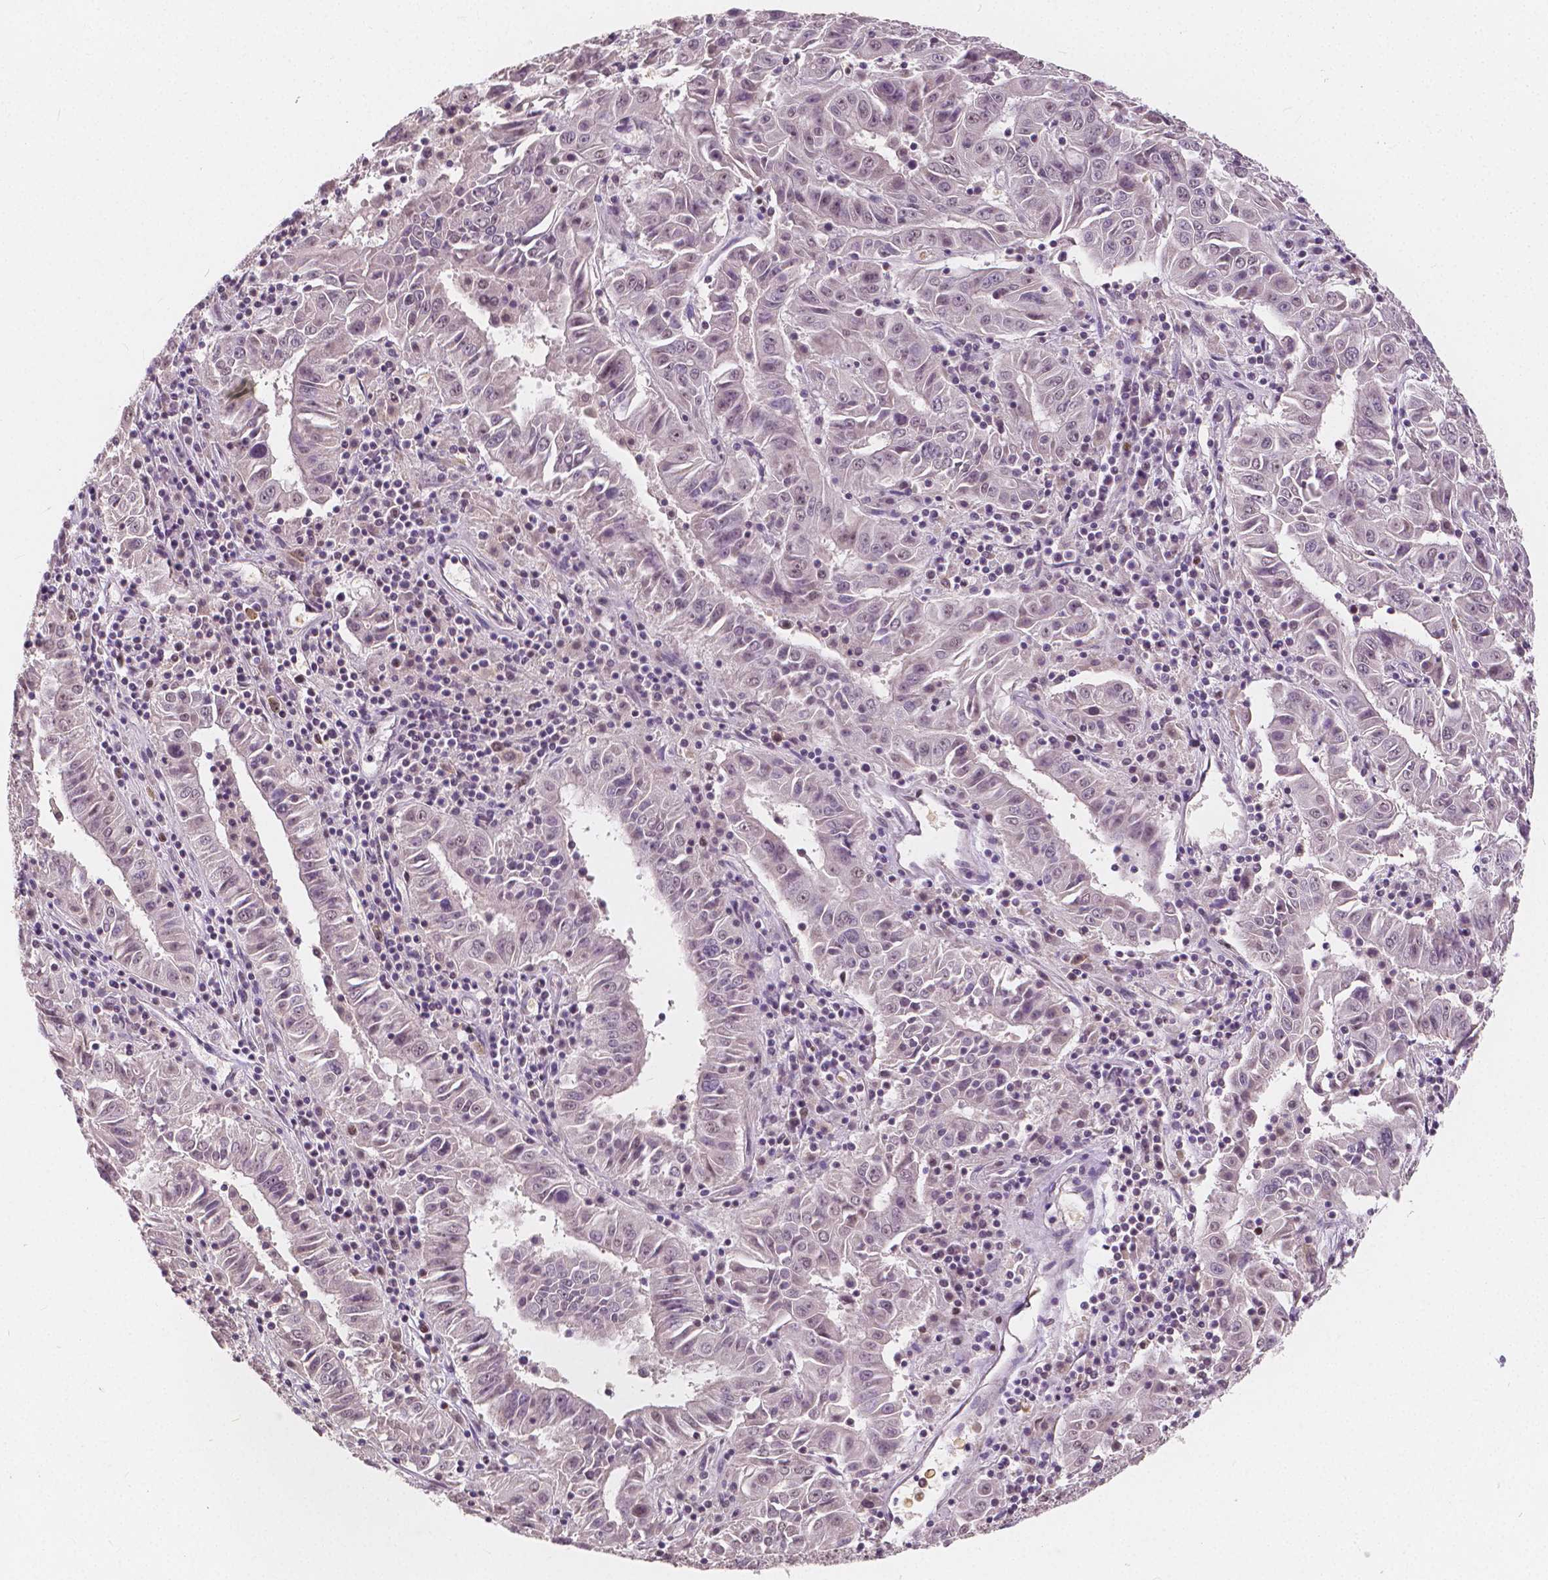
{"staining": {"intensity": "weak", "quantity": "25%-75%", "location": "nuclear"}, "tissue": "pancreatic cancer", "cell_type": "Tumor cells", "image_type": "cancer", "snomed": [{"axis": "morphology", "description": "Adenocarcinoma, NOS"}, {"axis": "topography", "description": "Pancreas"}], "caption": "Weak nuclear protein staining is present in approximately 25%-75% of tumor cells in pancreatic cancer (adenocarcinoma). (IHC, brightfield microscopy, high magnification).", "gene": "NOLC1", "patient": {"sex": "male", "age": 63}}